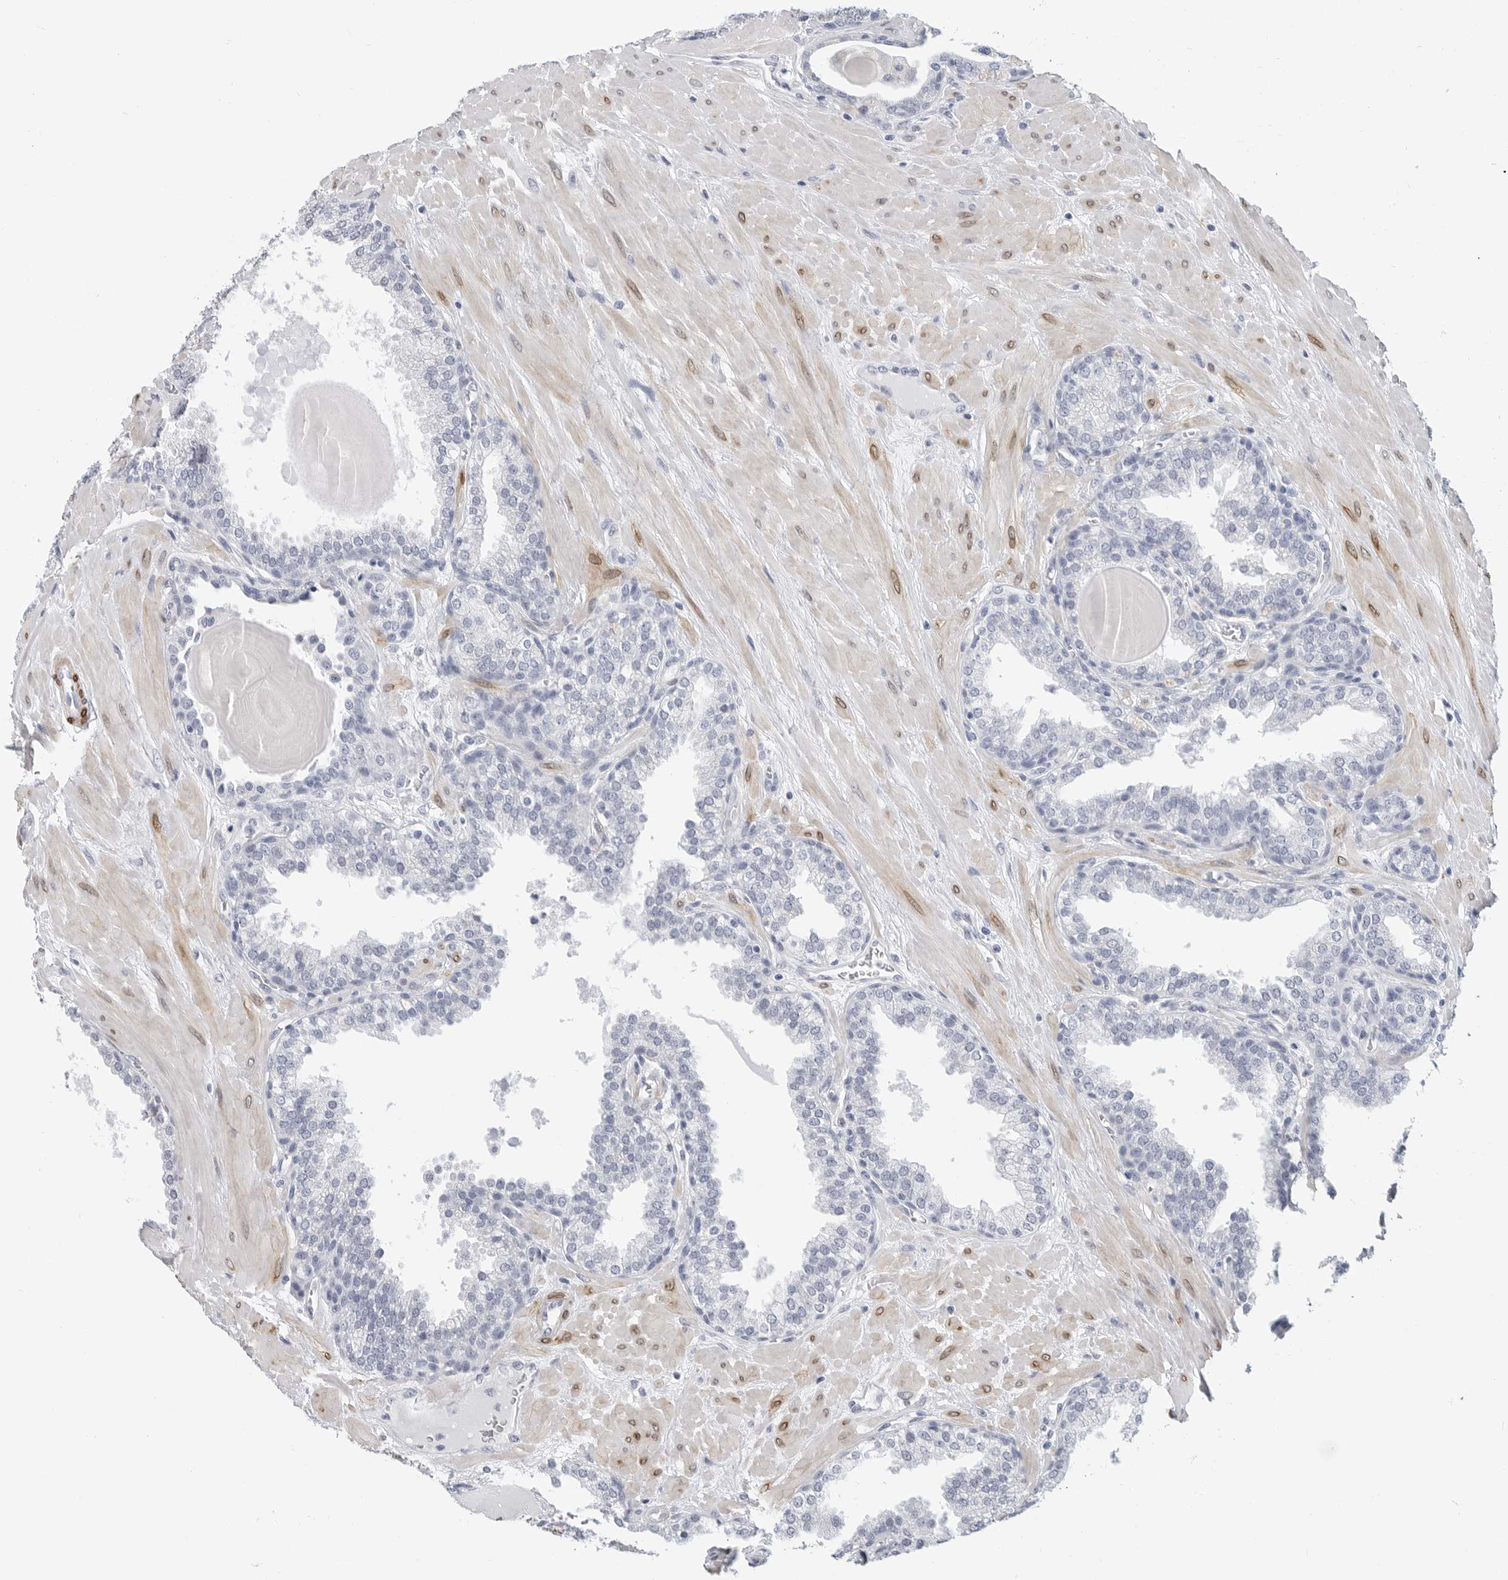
{"staining": {"intensity": "negative", "quantity": "none", "location": "none"}, "tissue": "prostate", "cell_type": "Glandular cells", "image_type": "normal", "snomed": [{"axis": "morphology", "description": "Normal tissue, NOS"}, {"axis": "topography", "description": "Prostate"}], "caption": "DAB (3,3'-diaminobenzidine) immunohistochemical staining of benign human prostate shows no significant expression in glandular cells. Nuclei are stained in blue.", "gene": "PLN", "patient": {"sex": "male", "age": 51}}